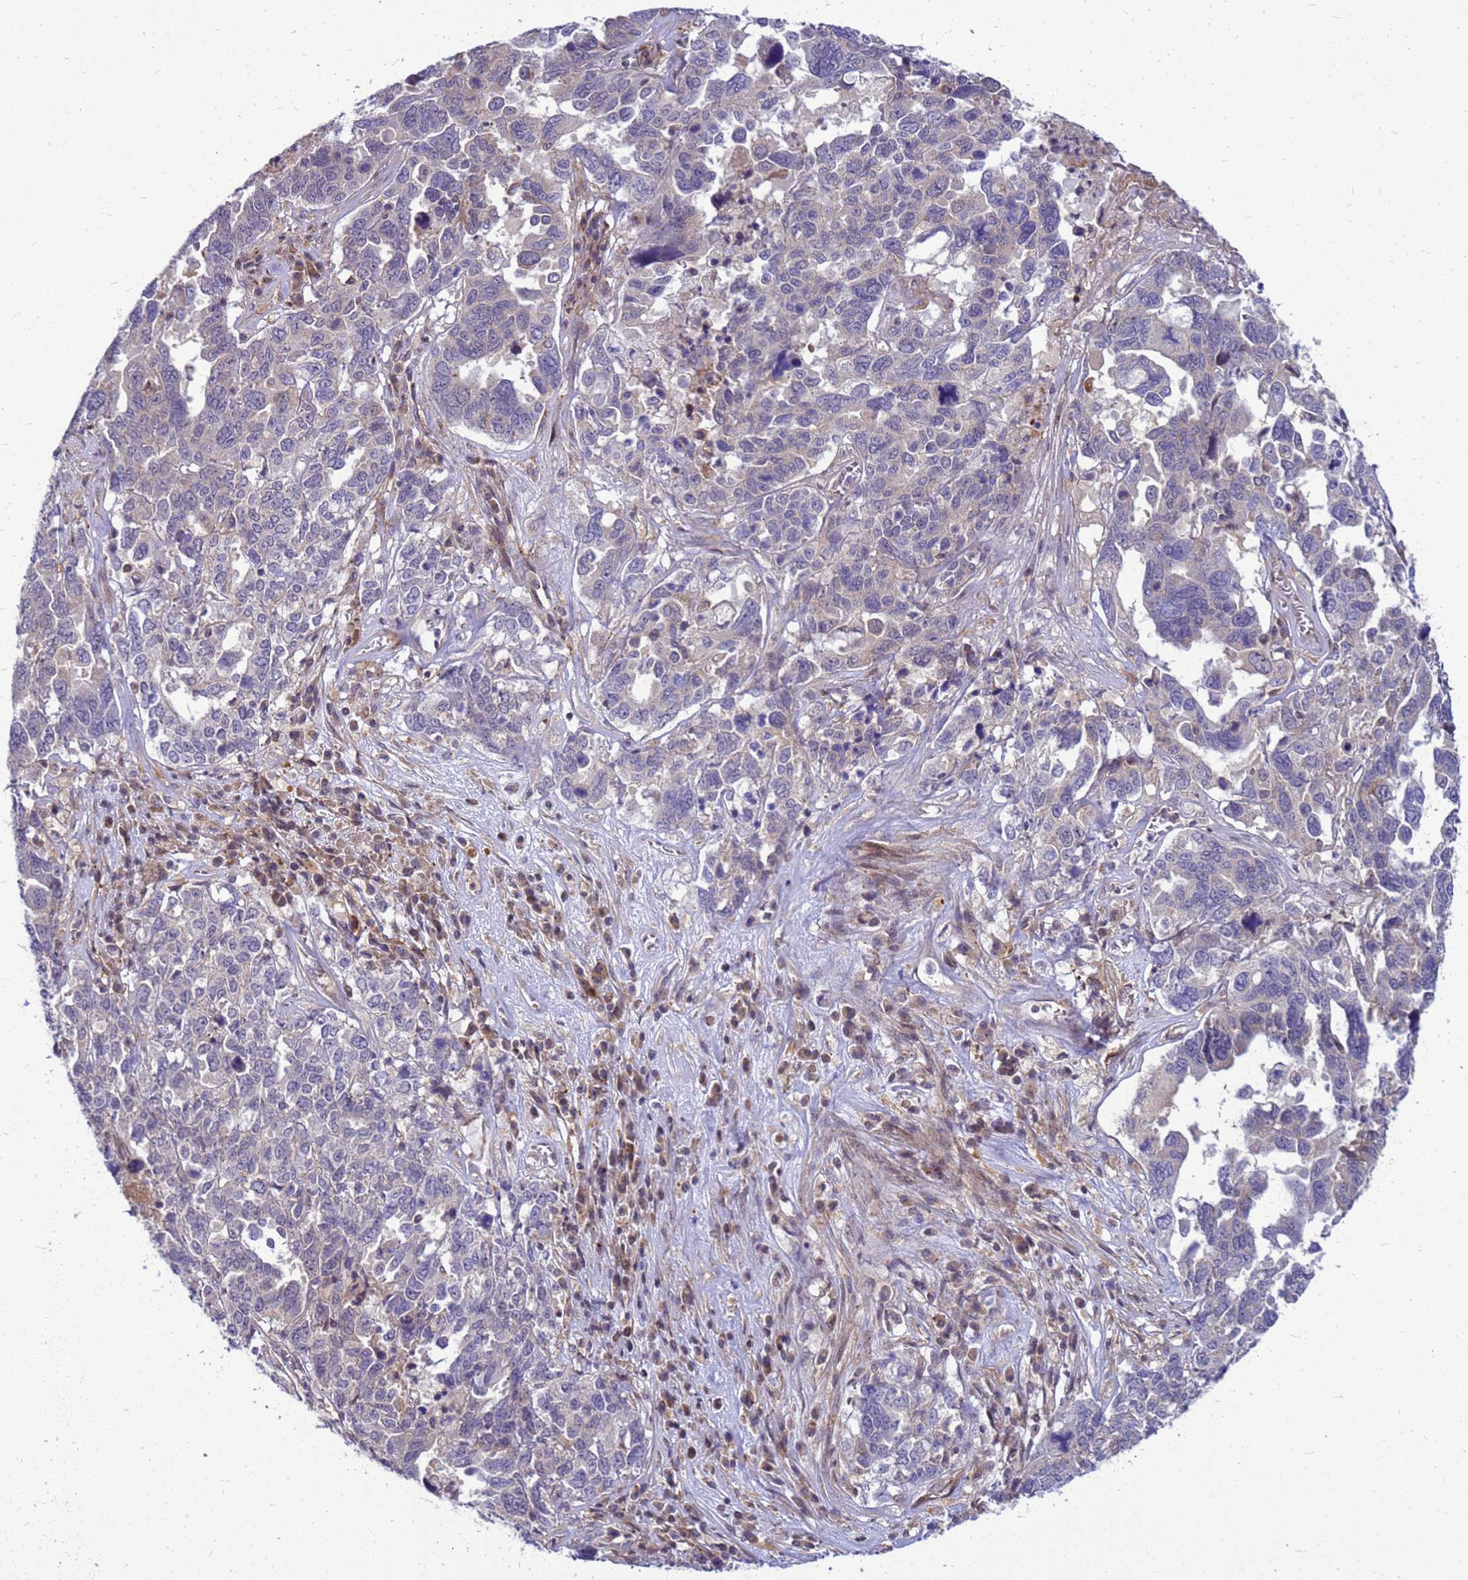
{"staining": {"intensity": "negative", "quantity": "none", "location": "none"}, "tissue": "ovarian cancer", "cell_type": "Tumor cells", "image_type": "cancer", "snomed": [{"axis": "morphology", "description": "Carcinoma, endometroid"}, {"axis": "topography", "description": "Ovary"}], "caption": "Tumor cells are negative for brown protein staining in ovarian cancer (endometroid carcinoma).", "gene": "ENOPH1", "patient": {"sex": "female", "age": 62}}